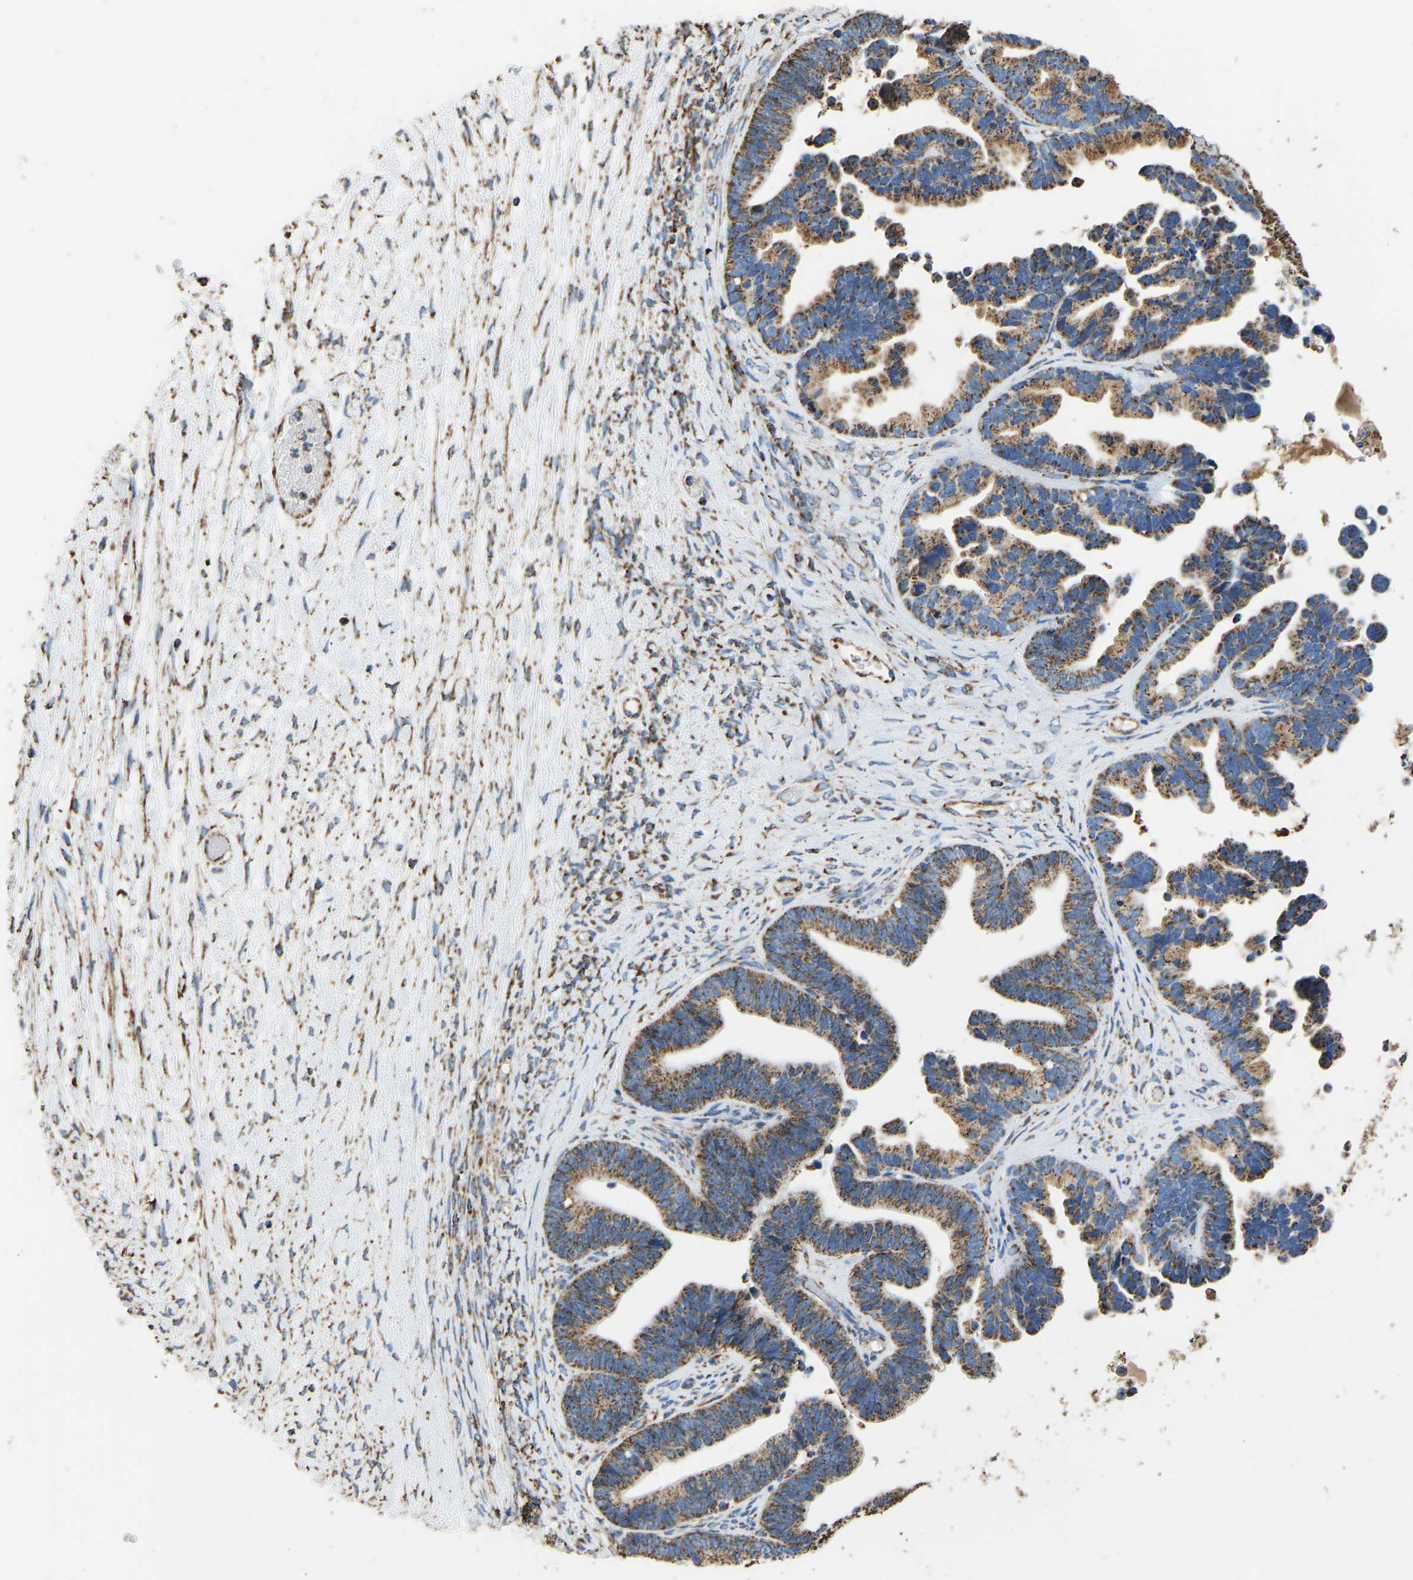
{"staining": {"intensity": "moderate", "quantity": ">75%", "location": "cytoplasmic/membranous"}, "tissue": "ovarian cancer", "cell_type": "Tumor cells", "image_type": "cancer", "snomed": [{"axis": "morphology", "description": "Cystadenocarcinoma, serous, NOS"}, {"axis": "topography", "description": "Ovary"}], "caption": "Immunohistochemical staining of ovarian serous cystadenocarcinoma reveals medium levels of moderate cytoplasmic/membranous expression in approximately >75% of tumor cells.", "gene": "IRX6", "patient": {"sex": "female", "age": 56}}